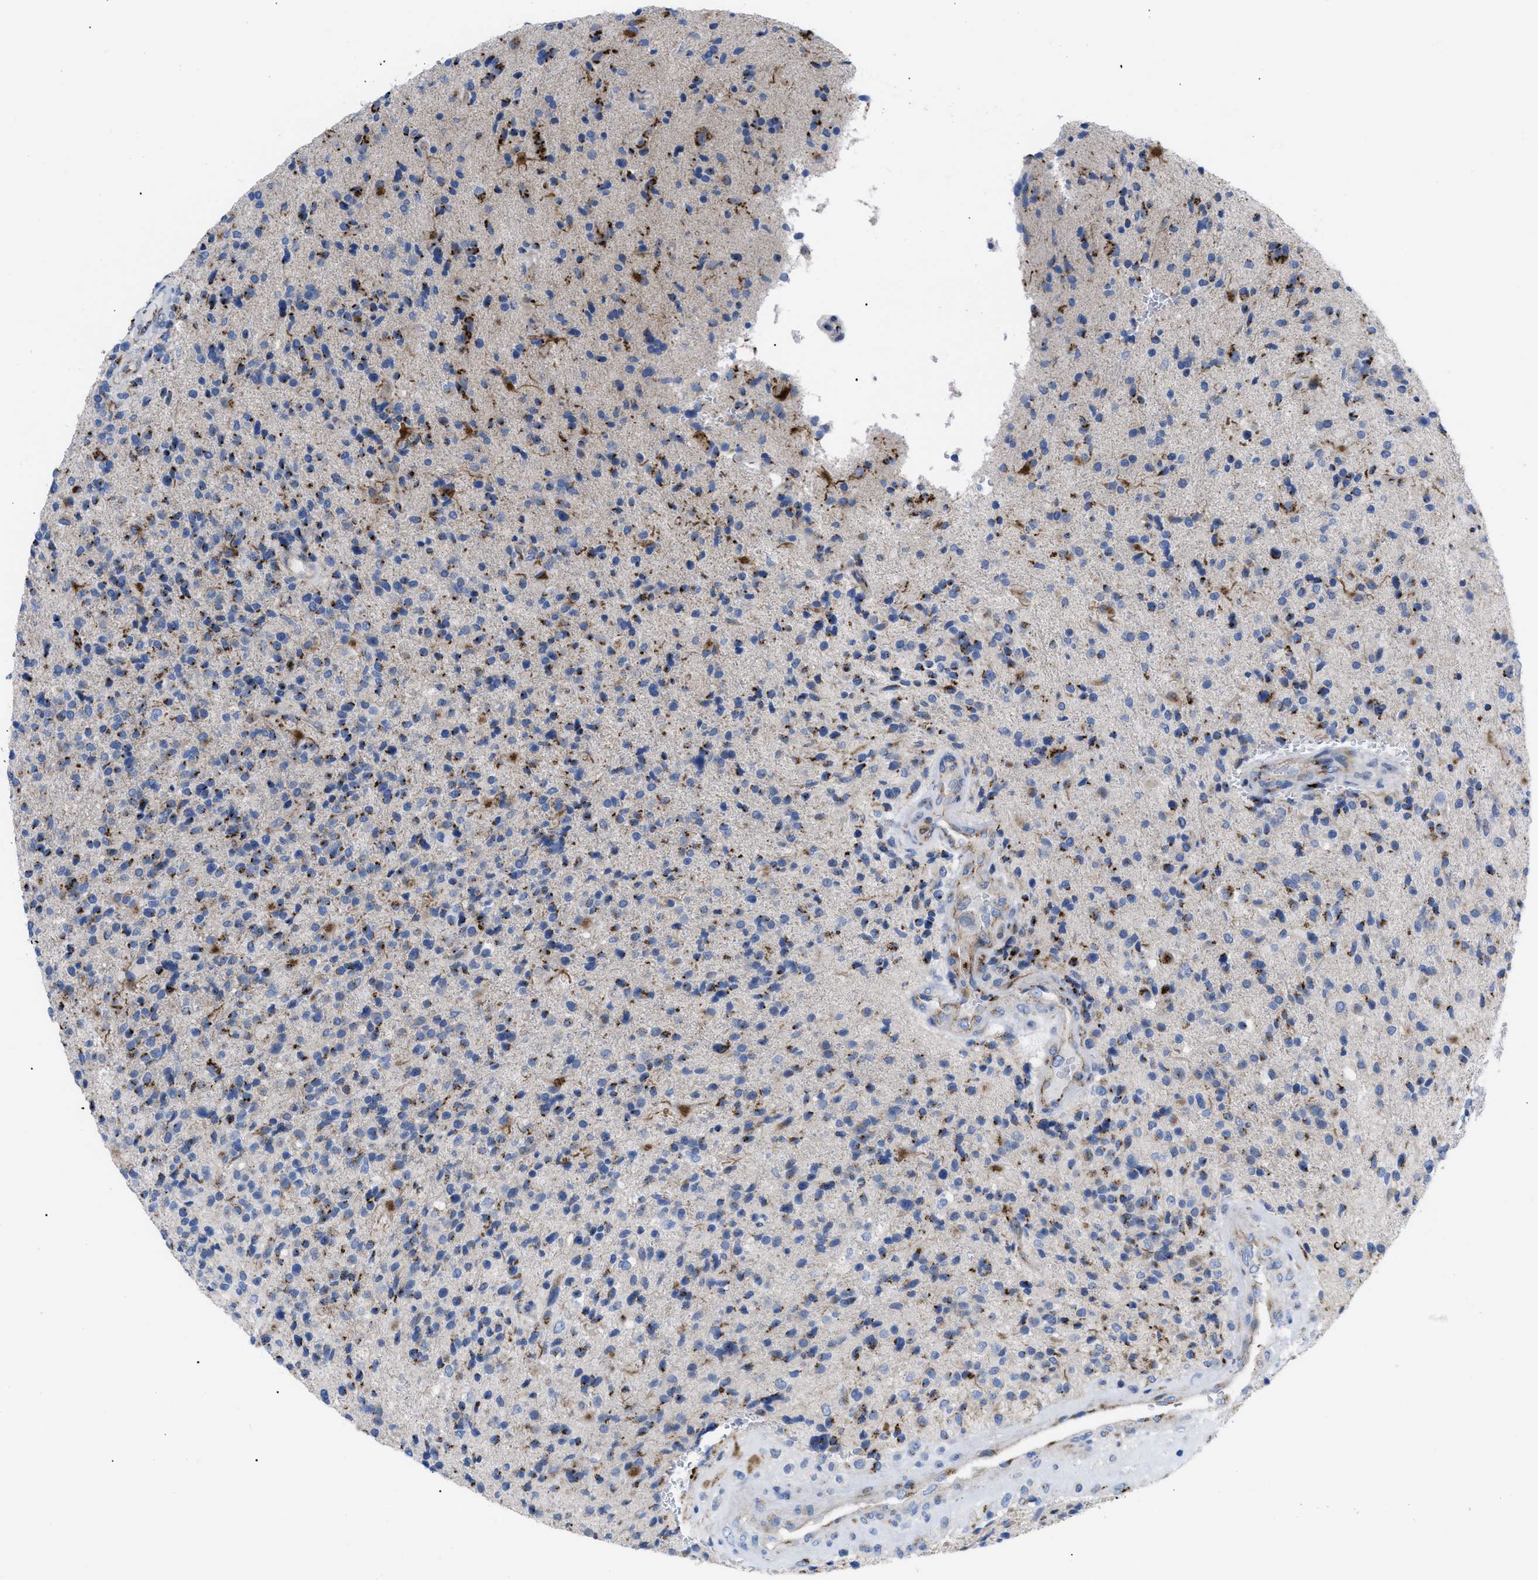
{"staining": {"intensity": "moderate", "quantity": "25%-75%", "location": "cytoplasmic/membranous"}, "tissue": "glioma", "cell_type": "Tumor cells", "image_type": "cancer", "snomed": [{"axis": "morphology", "description": "Glioma, malignant, High grade"}, {"axis": "topography", "description": "Brain"}], "caption": "This micrograph reveals immunohistochemistry (IHC) staining of human malignant glioma (high-grade), with medium moderate cytoplasmic/membranous expression in about 25%-75% of tumor cells.", "gene": "TMEM17", "patient": {"sex": "male", "age": 72}}